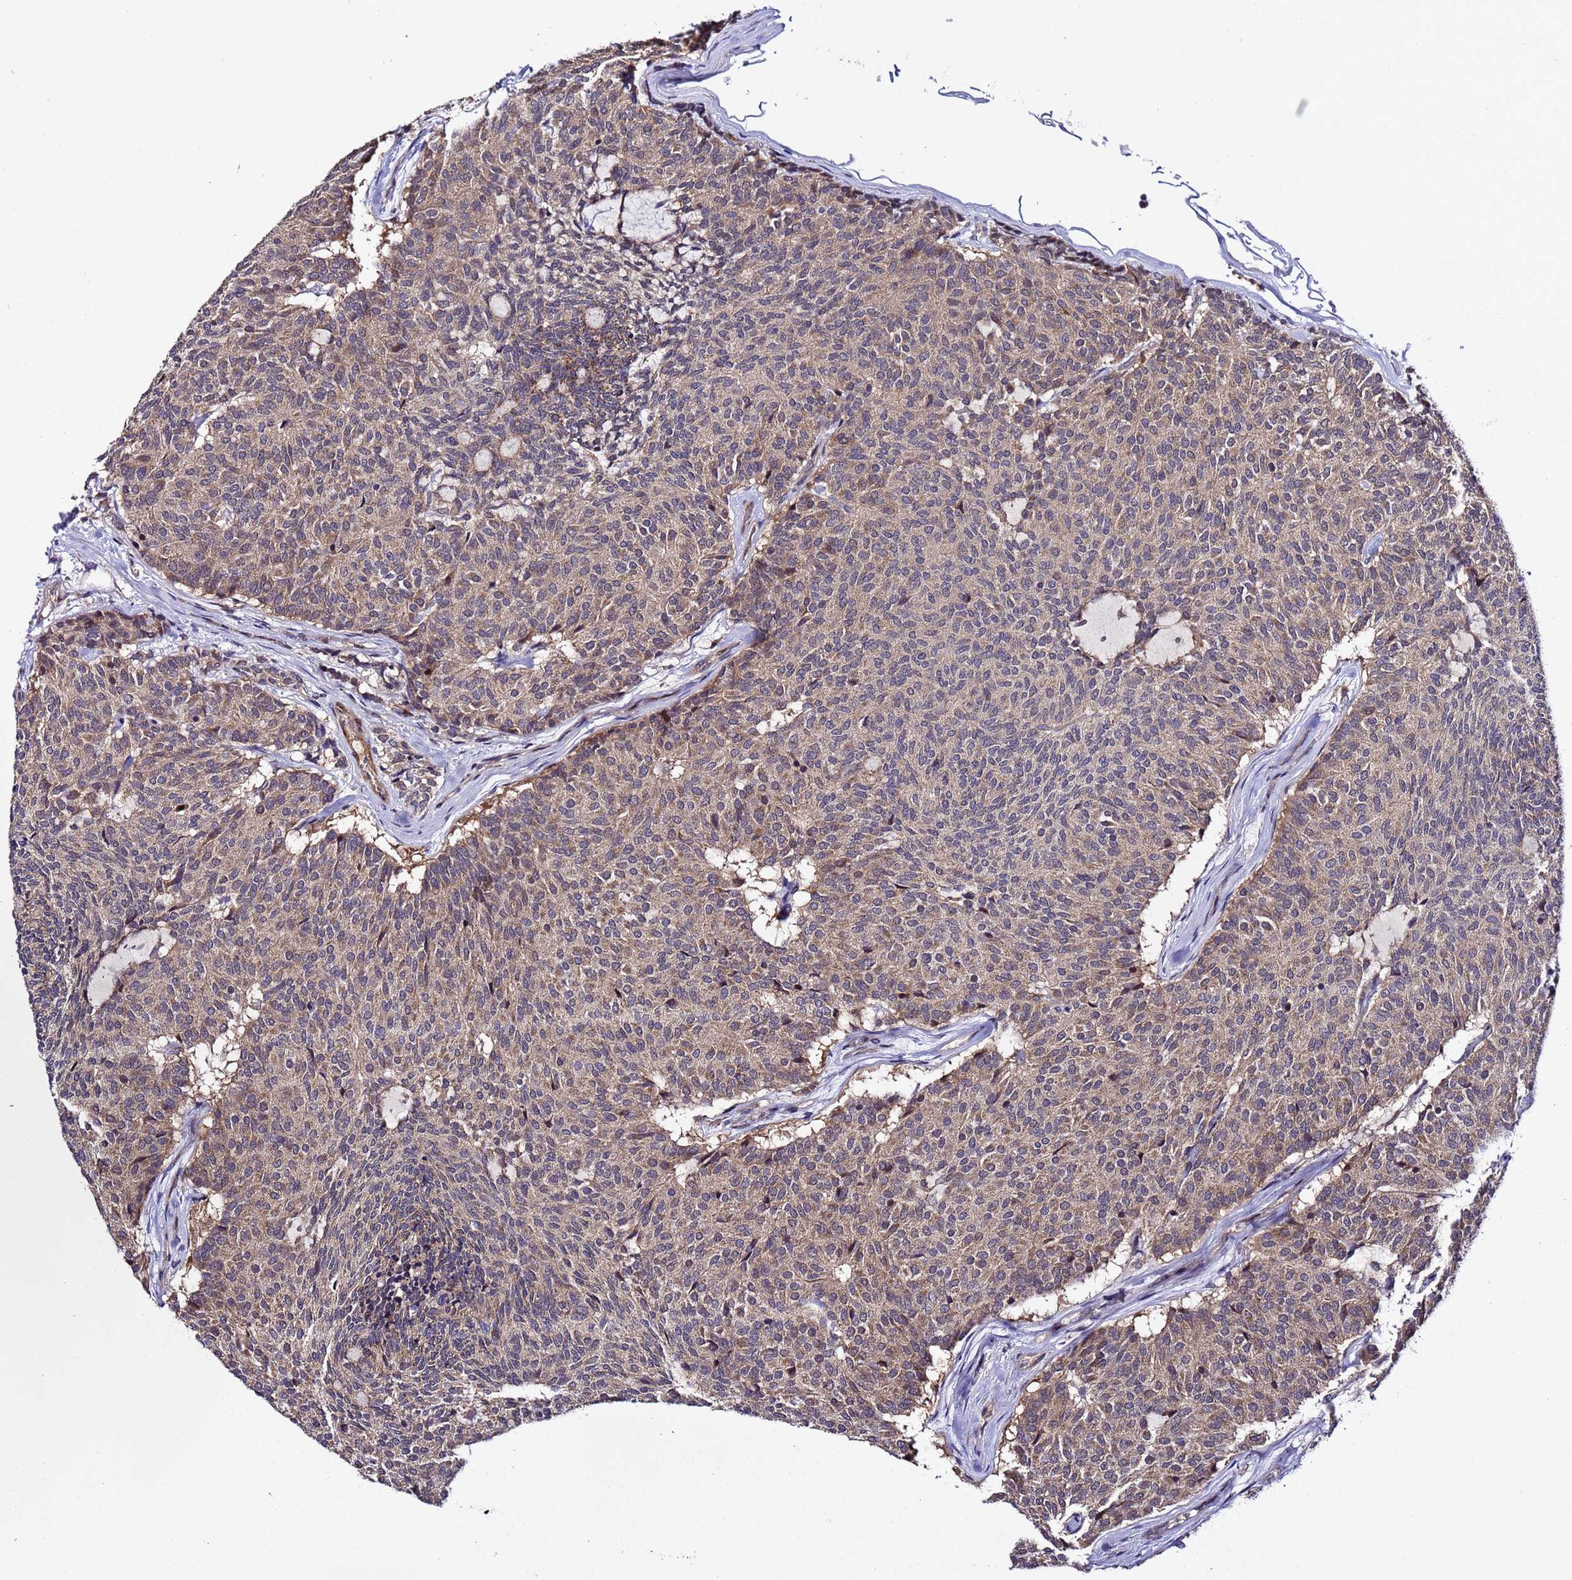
{"staining": {"intensity": "weak", "quantity": ">75%", "location": "cytoplasmic/membranous"}, "tissue": "carcinoid", "cell_type": "Tumor cells", "image_type": "cancer", "snomed": [{"axis": "morphology", "description": "Carcinoid, malignant, NOS"}, {"axis": "topography", "description": "Pancreas"}], "caption": "Immunohistochemistry image of neoplastic tissue: human malignant carcinoid stained using IHC demonstrates low levels of weak protein expression localized specifically in the cytoplasmic/membranous of tumor cells, appearing as a cytoplasmic/membranous brown color.", "gene": "PLXDC2", "patient": {"sex": "female", "age": 54}}